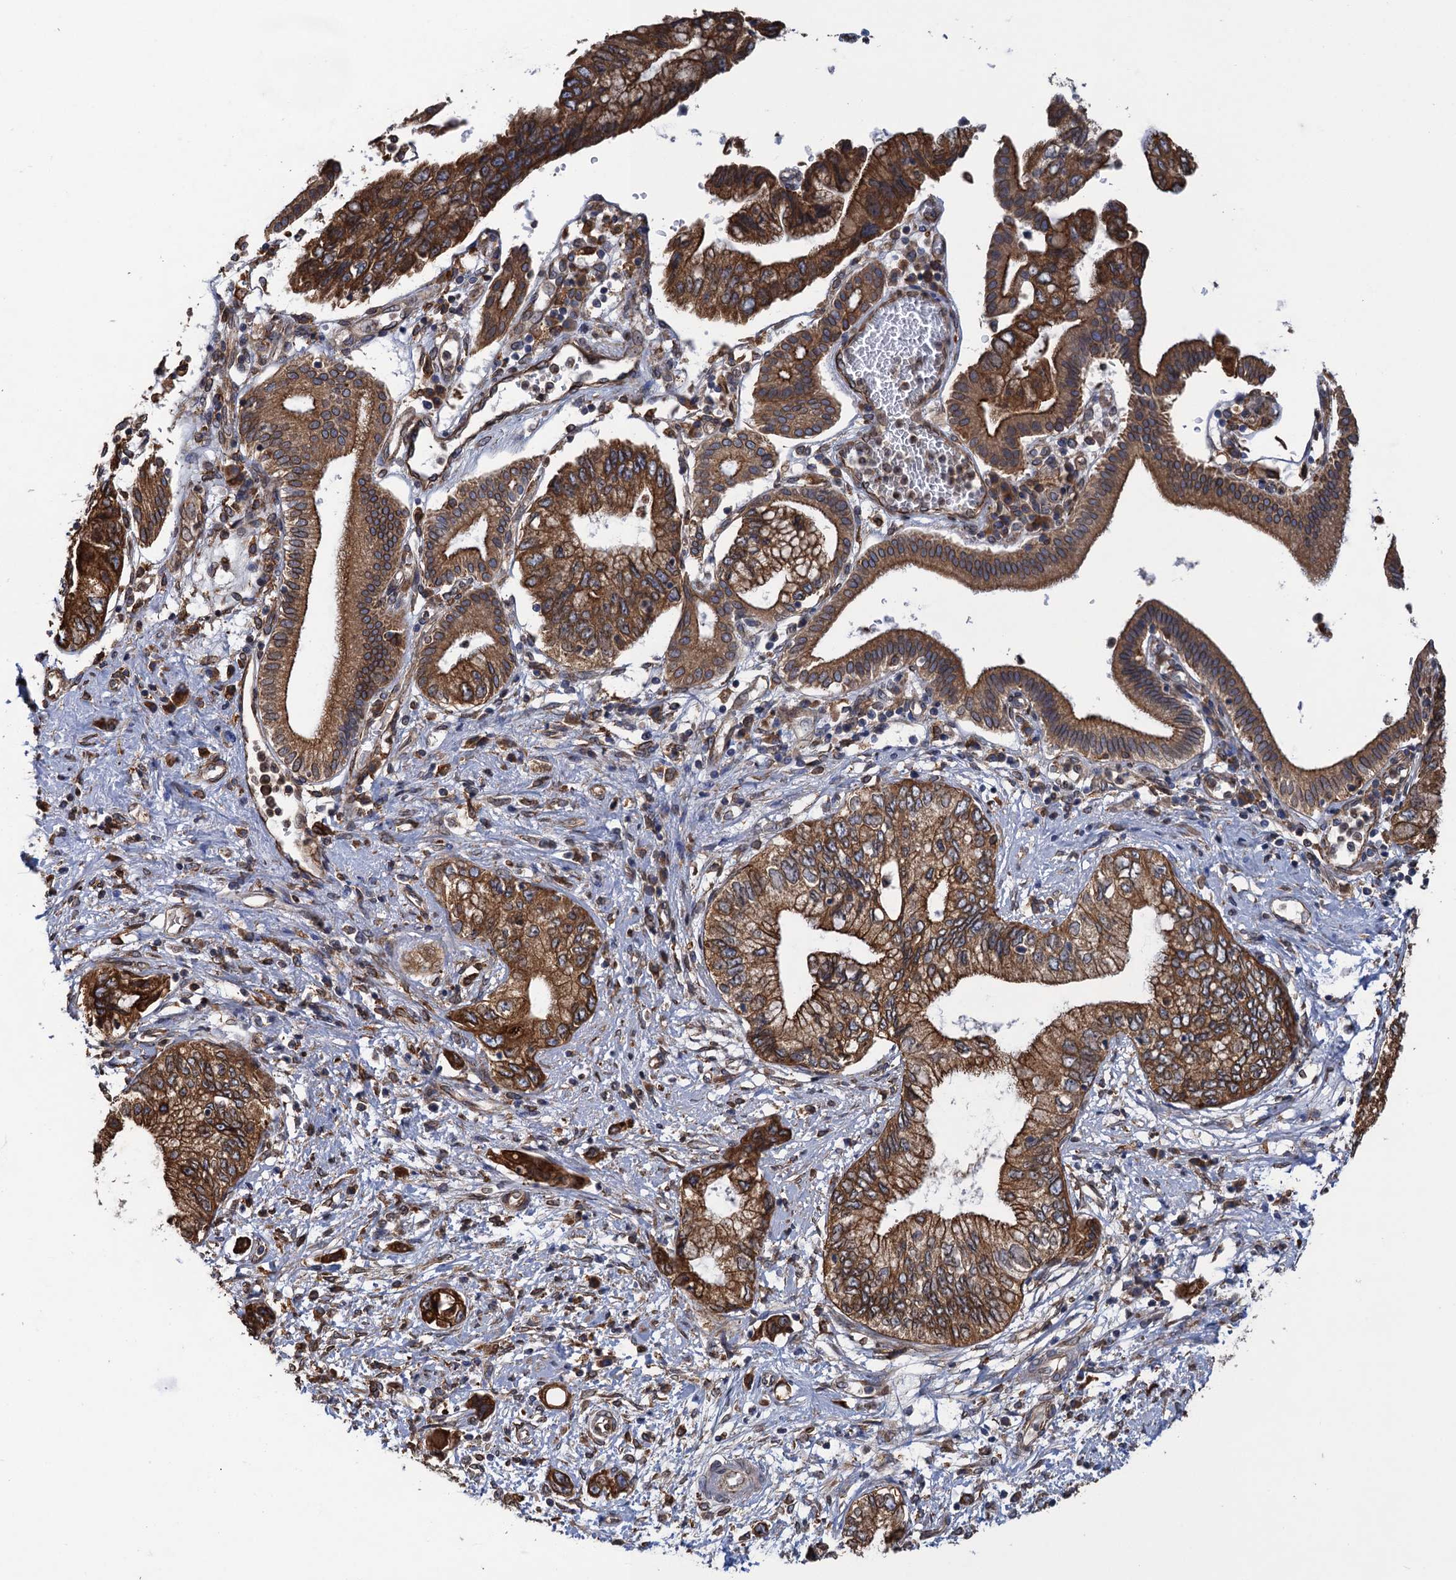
{"staining": {"intensity": "strong", "quantity": ">75%", "location": "cytoplasmic/membranous"}, "tissue": "pancreatic cancer", "cell_type": "Tumor cells", "image_type": "cancer", "snomed": [{"axis": "morphology", "description": "Adenocarcinoma, NOS"}, {"axis": "topography", "description": "Pancreas"}], "caption": "The micrograph exhibits immunohistochemical staining of pancreatic cancer. There is strong cytoplasmic/membranous positivity is seen in approximately >75% of tumor cells. (DAB IHC with brightfield microscopy, high magnification).", "gene": "ARMC5", "patient": {"sex": "female", "age": 73}}